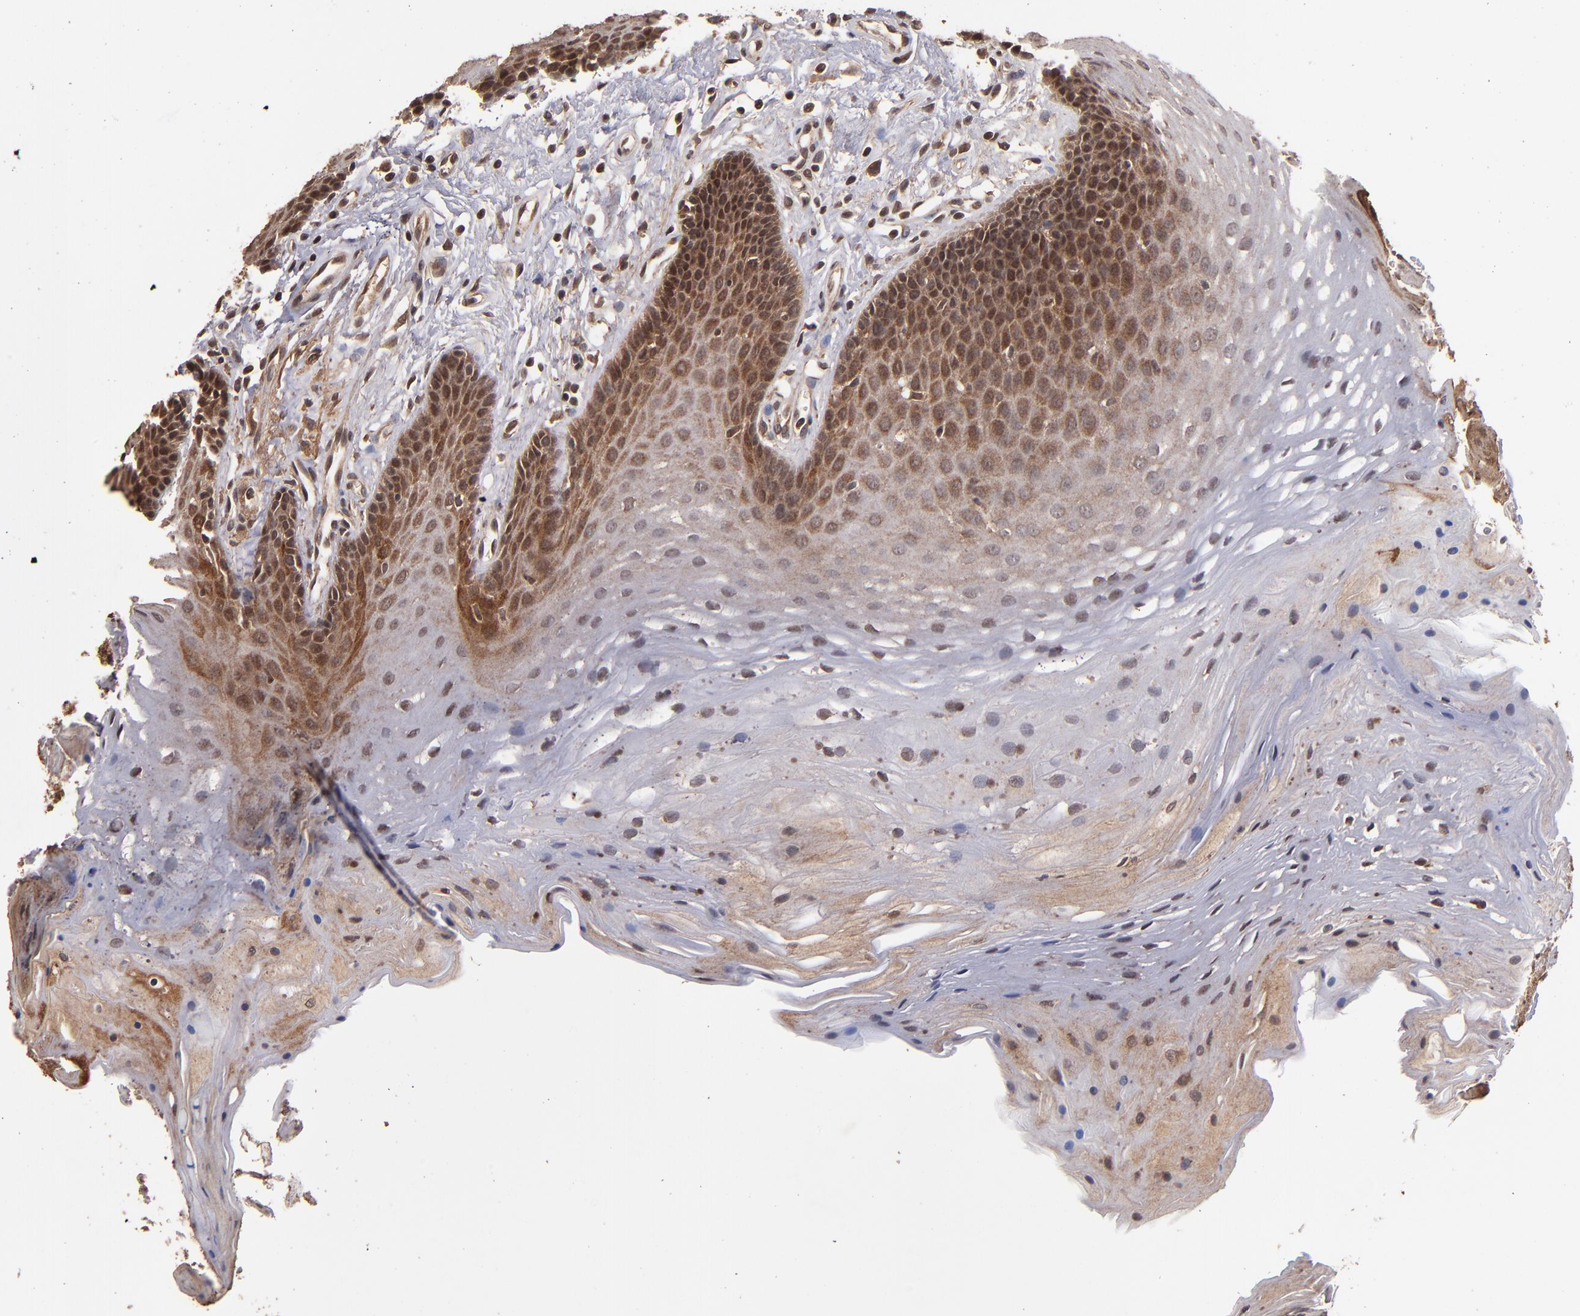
{"staining": {"intensity": "moderate", "quantity": ">75%", "location": "cytoplasmic/membranous,nuclear"}, "tissue": "oral mucosa", "cell_type": "Squamous epithelial cells", "image_type": "normal", "snomed": [{"axis": "morphology", "description": "Normal tissue, NOS"}, {"axis": "topography", "description": "Oral tissue"}], "caption": "Immunohistochemistry (IHC) photomicrograph of unremarkable oral mucosa: oral mucosa stained using immunohistochemistry demonstrates medium levels of moderate protein expression localized specifically in the cytoplasmic/membranous,nuclear of squamous epithelial cells, appearing as a cytoplasmic/membranous,nuclear brown color.", "gene": "NFE2L2", "patient": {"sex": "male", "age": 62}}